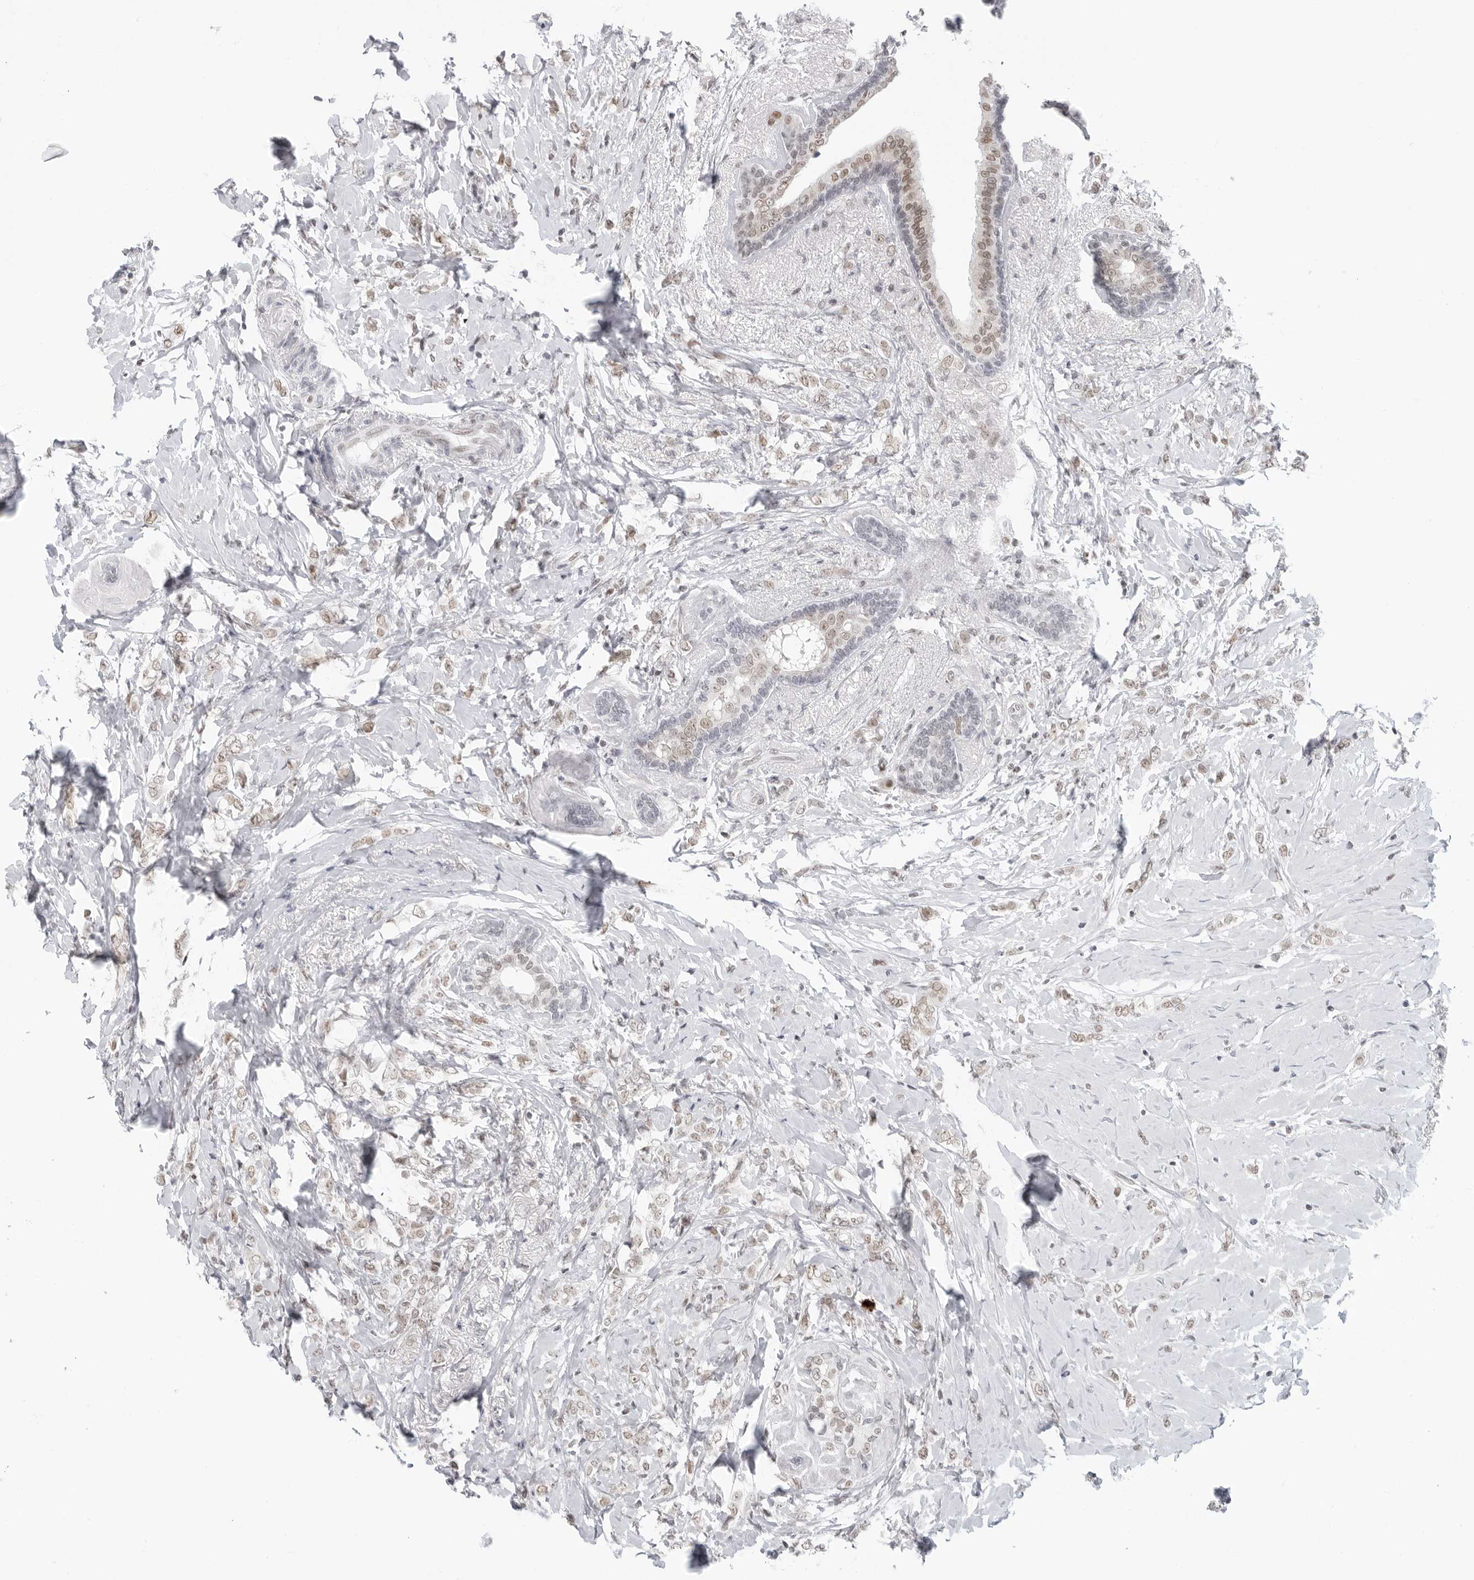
{"staining": {"intensity": "weak", "quantity": ">75%", "location": "nuclear"}, "tissue": "breast cancer", "cell_type": "Tumor cells", "image_type": "cancer", "snomed": [{"axis": "morphology", "description": "Normal tissue, NOS"}, {"axis": "morphology", "description": "Lobular carcinoma"}, {"axis": "topography", "description": "Breast"}], "caption": "IHC photomicrograph of neoplastic tissue: breast cancer (lobular carcinoma) stained using IHC shows low levels of weak protein expression localized specifically in the nuclear of tumor cells, appearing as a nuclear brown color.", "gene": "FOXK2", "patient": {"sex": "female", "age": 47}}